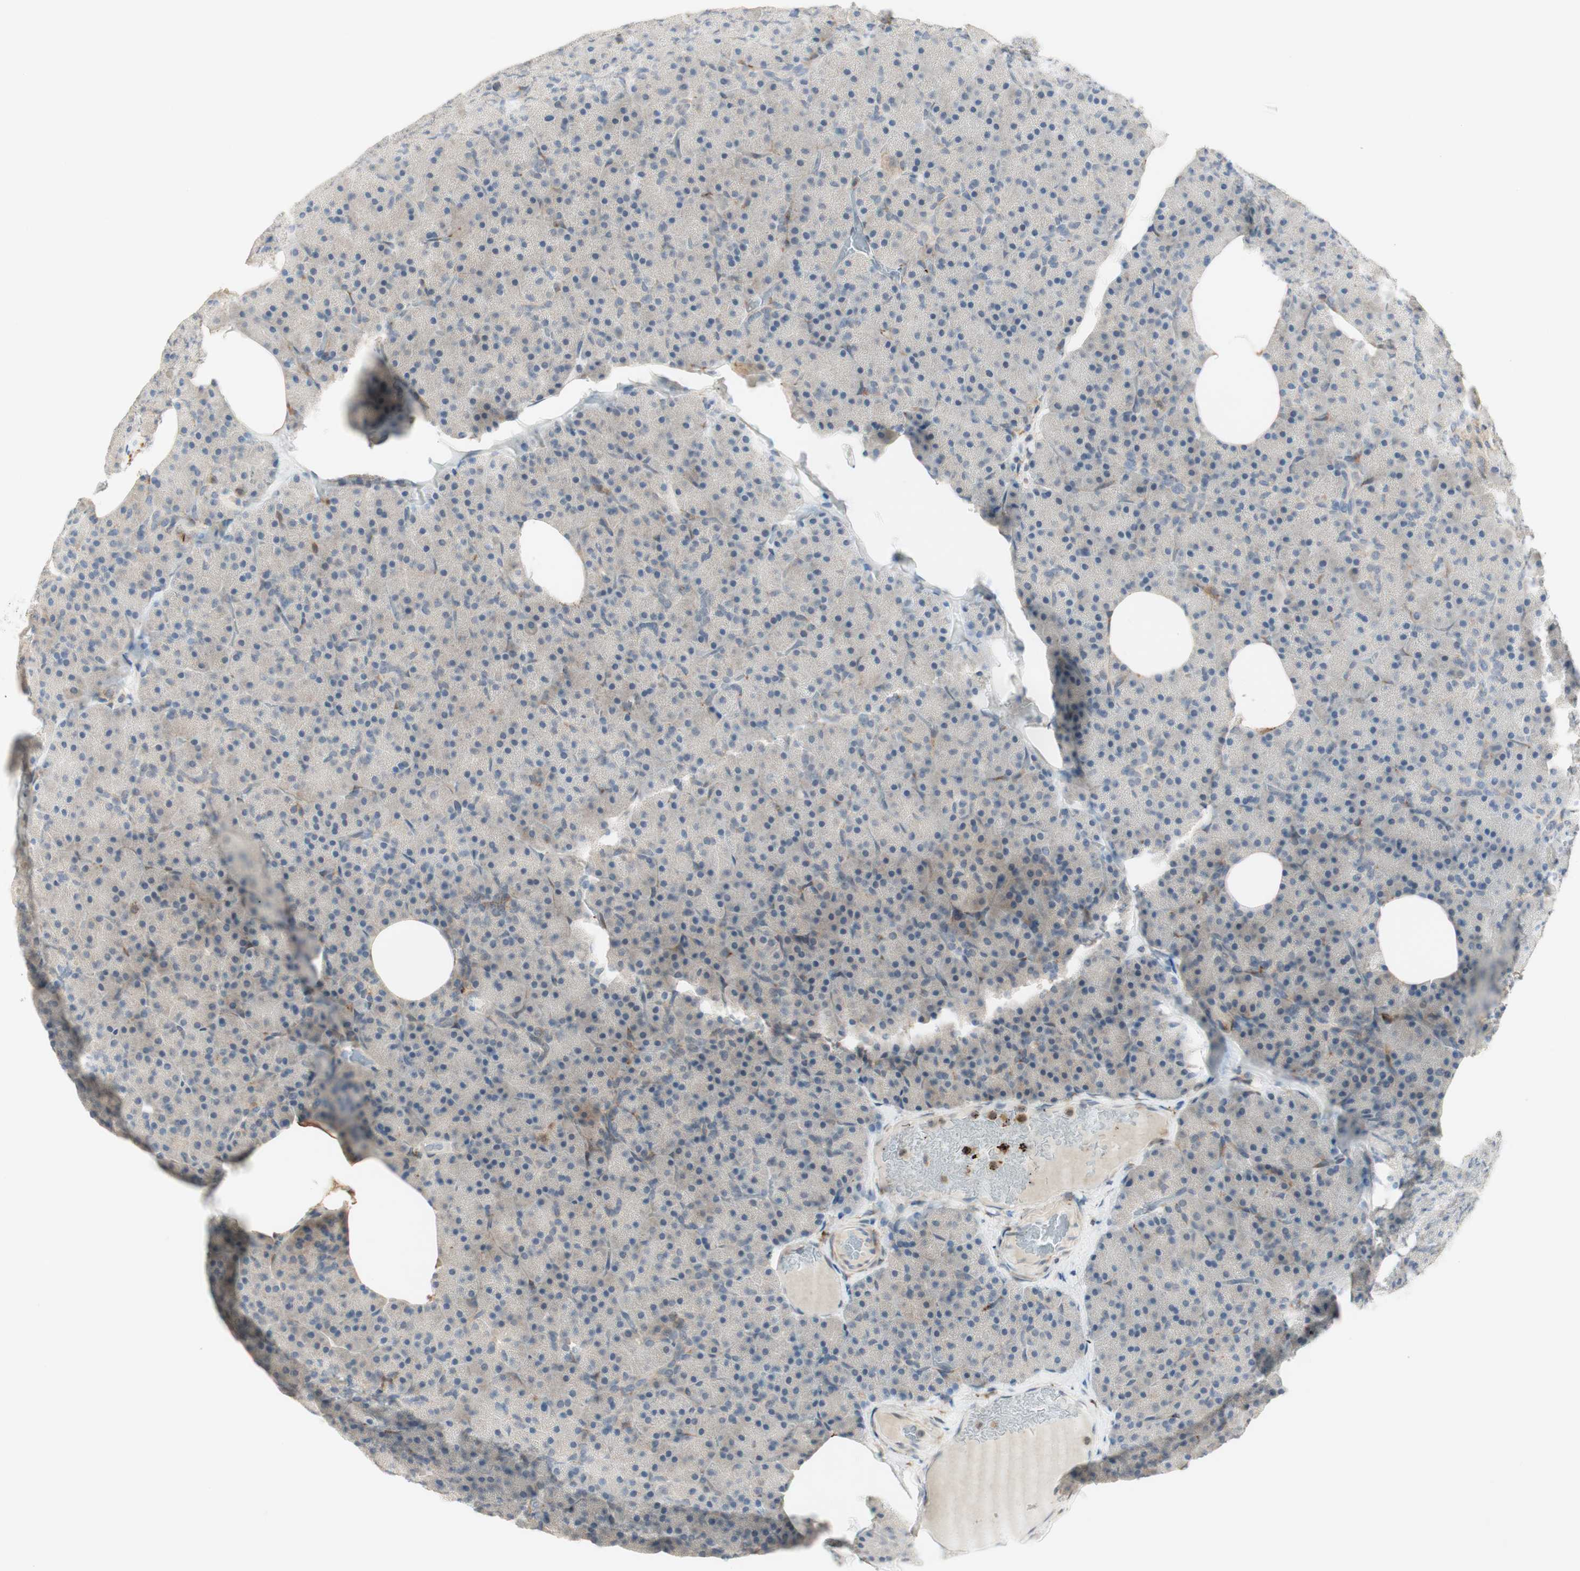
{"staining": {"intensity": "moderate", "quantity": "<25%", "location": "cytoplasmic/membranous"}, "tissue": "pancreas", "cell_type": "Exocrine glandular cells", "image_type": "normal", "snomed": [{"axis": "morphology", "description": "Normal tissue, NOS"}, {"axis": "topography", "description": "Pancreas"}], "caption": "High-magnification brightfield microscopy of benign pancreas stained with DAB (3,3'-diaminobenzidine) (brown) and counterstained with hematoxylin (blue). exocrine glandular cells exhibit moderate cytoplasmic/membranous expression is appreciated in approximately<25% of cells. The staining was performed using DAB (3,3'-diaminobenzidine), with brown indicating positive protein expression. Nuclei are stained blue with hematoxylin.", "gene": "GAPT", "patient": {"sex": "female", "age": 35}}